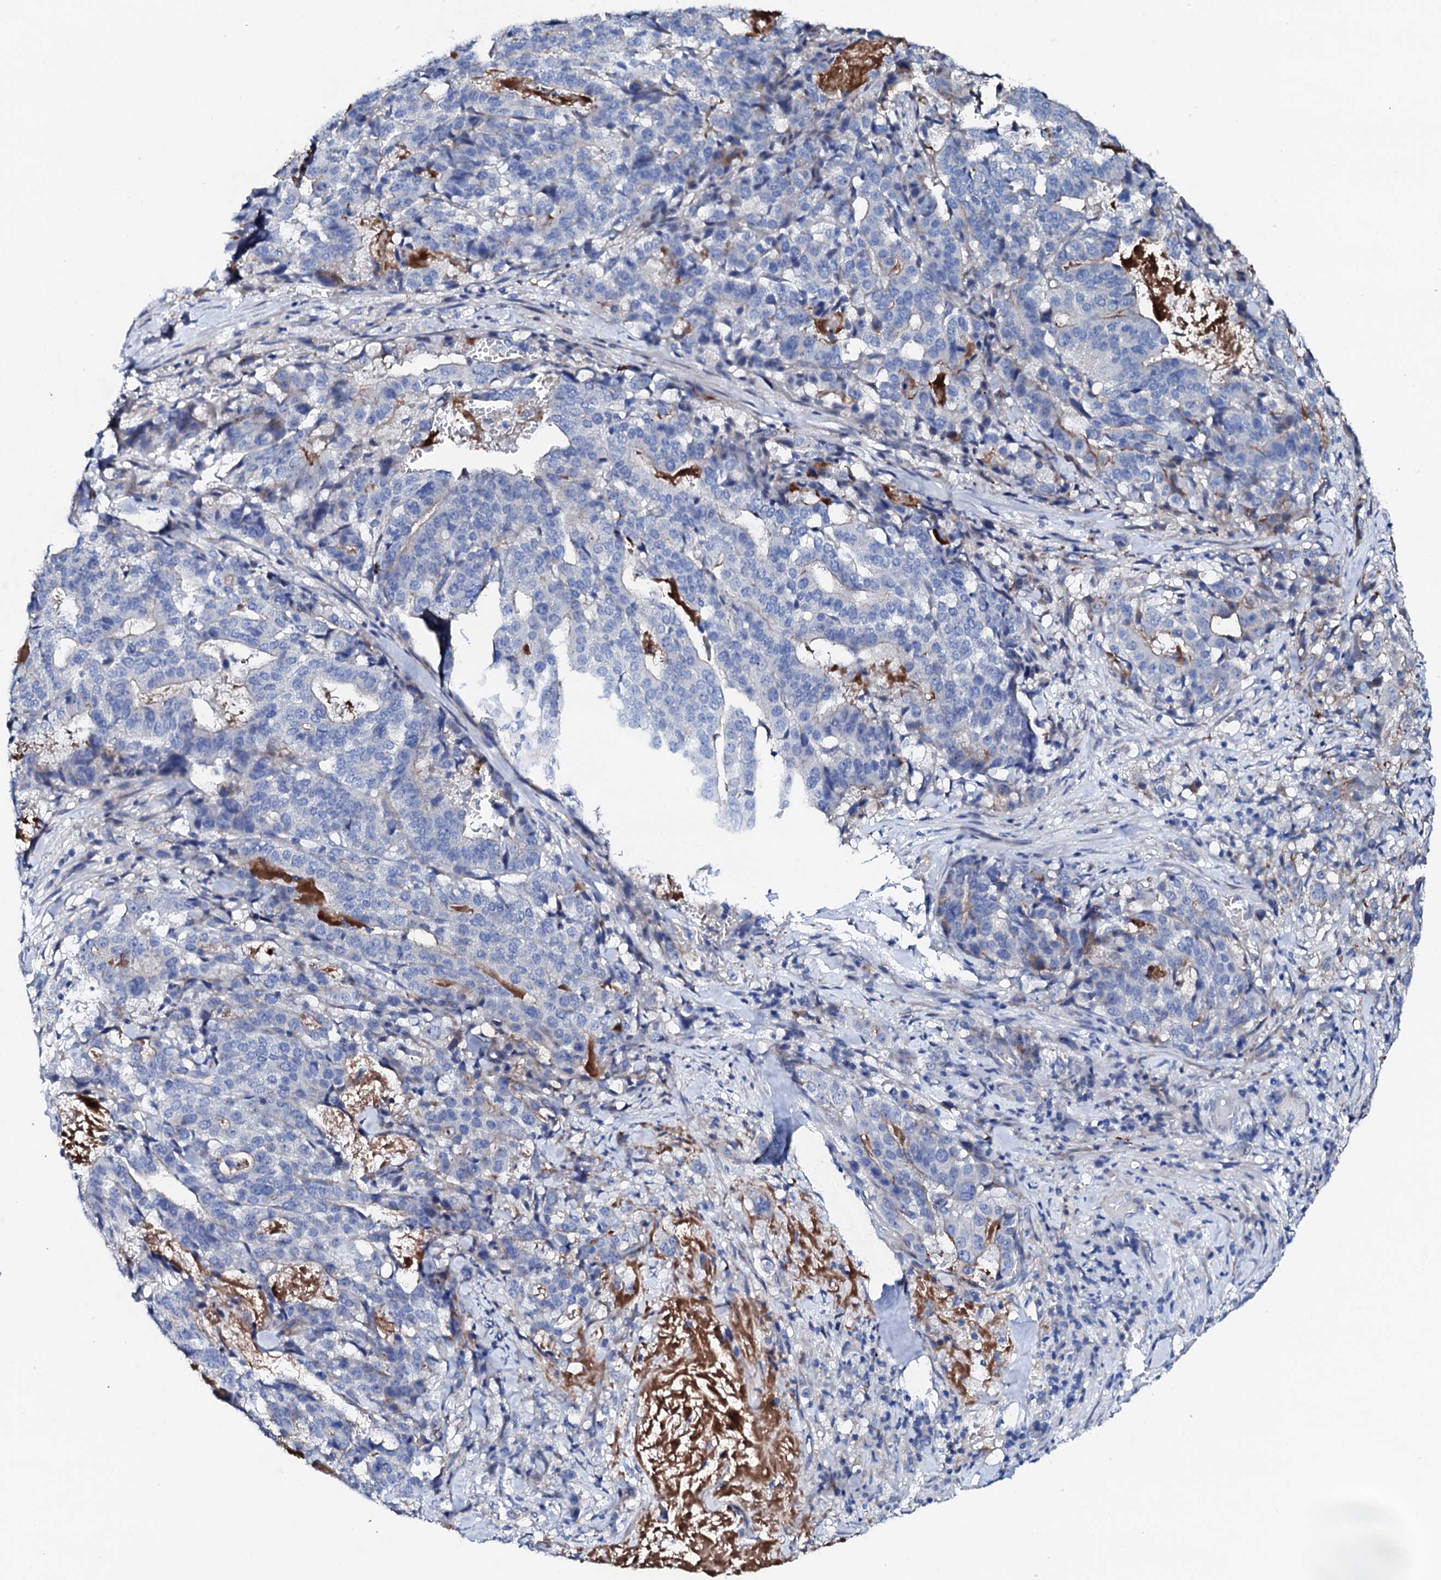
{"staining": {"intensity": "negative", "quantity": "none", "location": "none"}, "tissue": "stomach cancer", "cell_type": "Tumor cells", "image_type": "cancer", "snomed": [{"axis": "morphology", "description": "Adenocarcinoma, NOS"}, {"axis": "topography", "description": "Stomach"}], "caption": "Protein analysis of adenocarcinoma (stomach) exhibits no significant staining in tumor cells. The staining is performed using DAB brown chromogen with nuclei counter-stained in using hematoxylin.", "gene": "TRDN", "patient": {"sex": "male", "age": 48}}